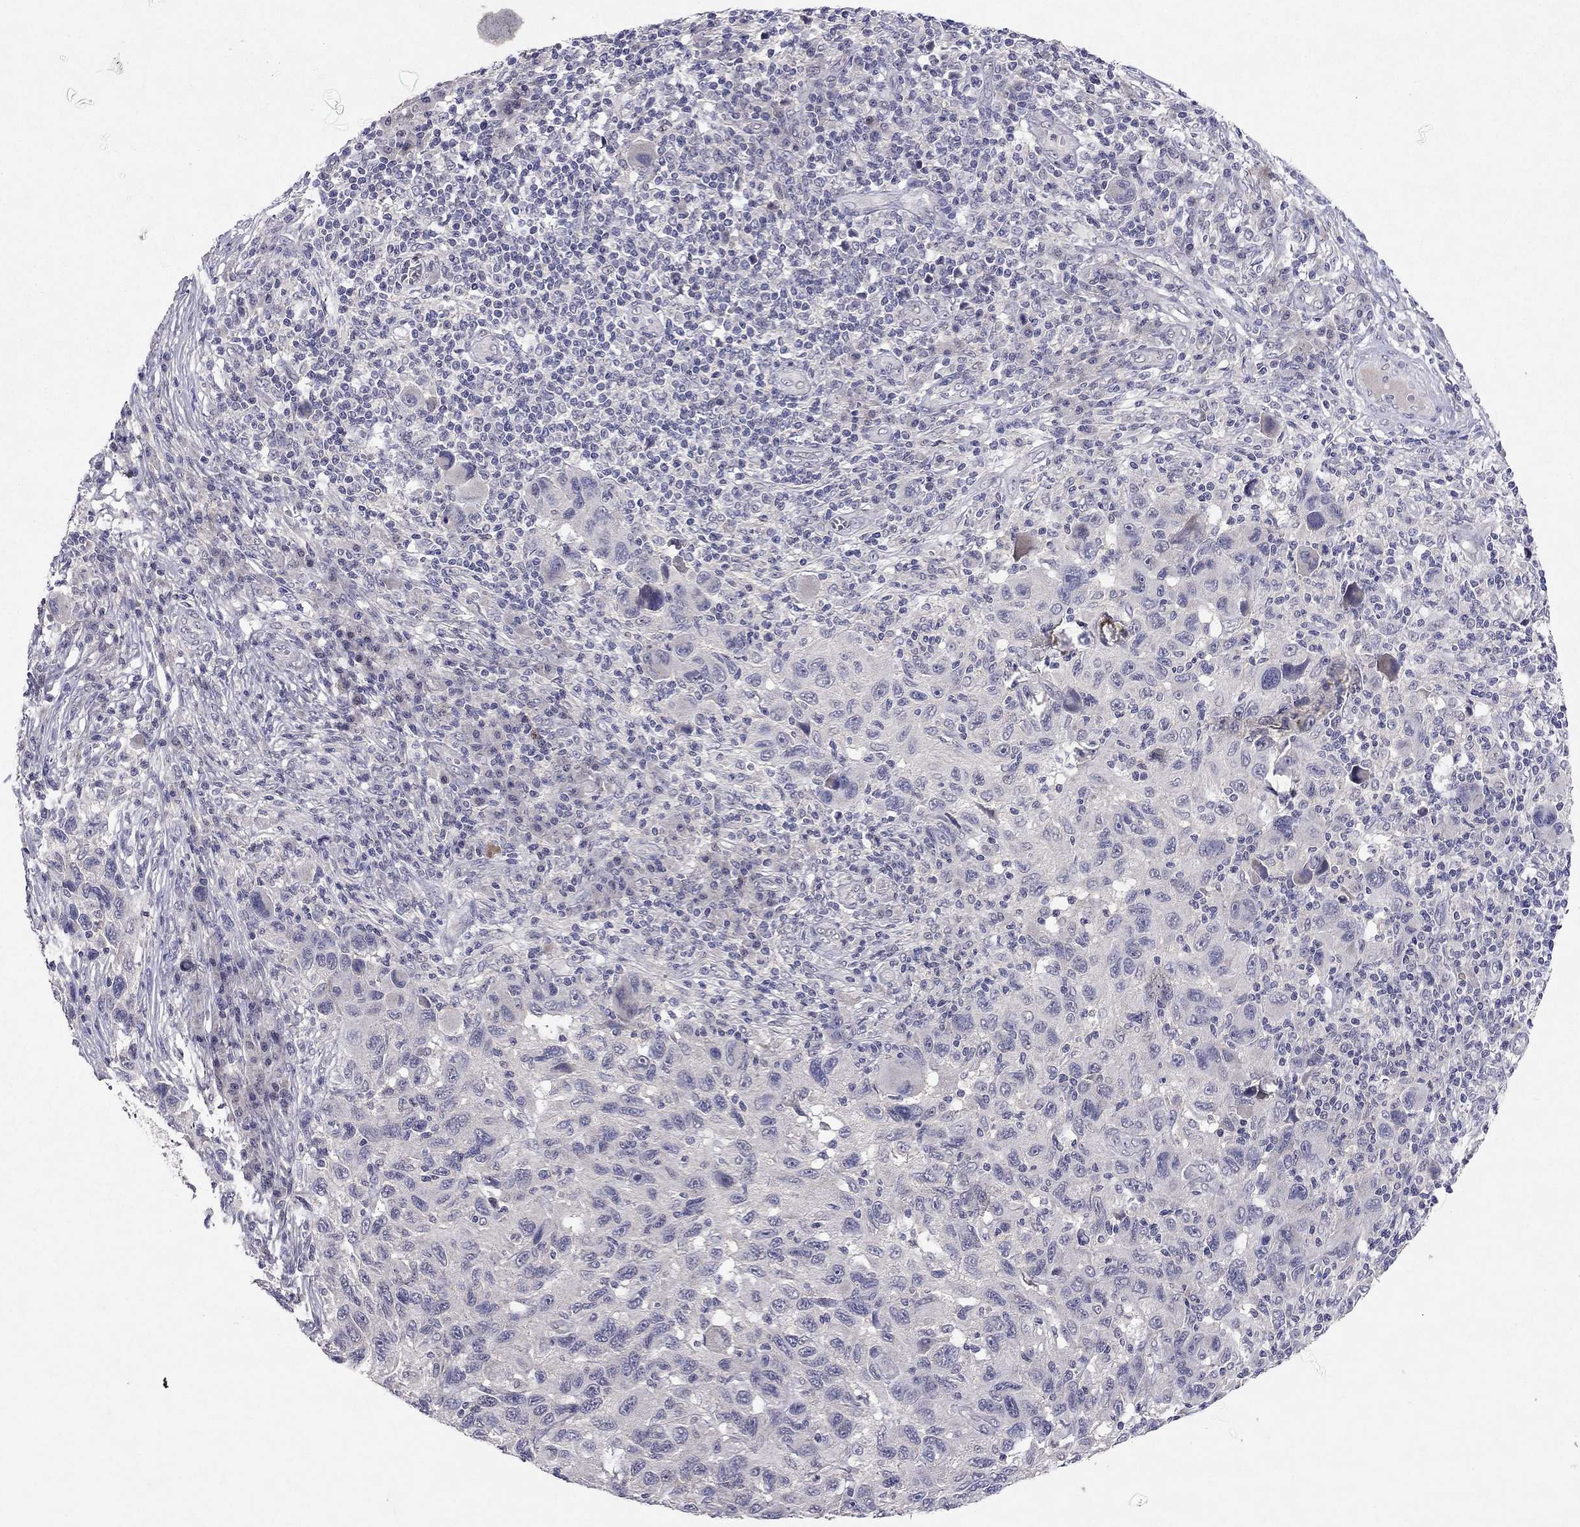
{"staining": {"intensity": "negative", "quantity": "none", "location": "none"}, "tissue": "melanoma", "cell_type": "Tumor cells", "image_type": "cancer", "snomed": [{"axis": "morphology", "description": "Malignant melanoma, NOS"}, {"axis": "topography", "description": "Skin"}], "caption": "Immunohistochemistry image of malignant melanoma stained for a protein (brown), which exhibits no staining in tumor cells.", "gene": "ESR2", "patient": {"sex": "male", "age": 53}}